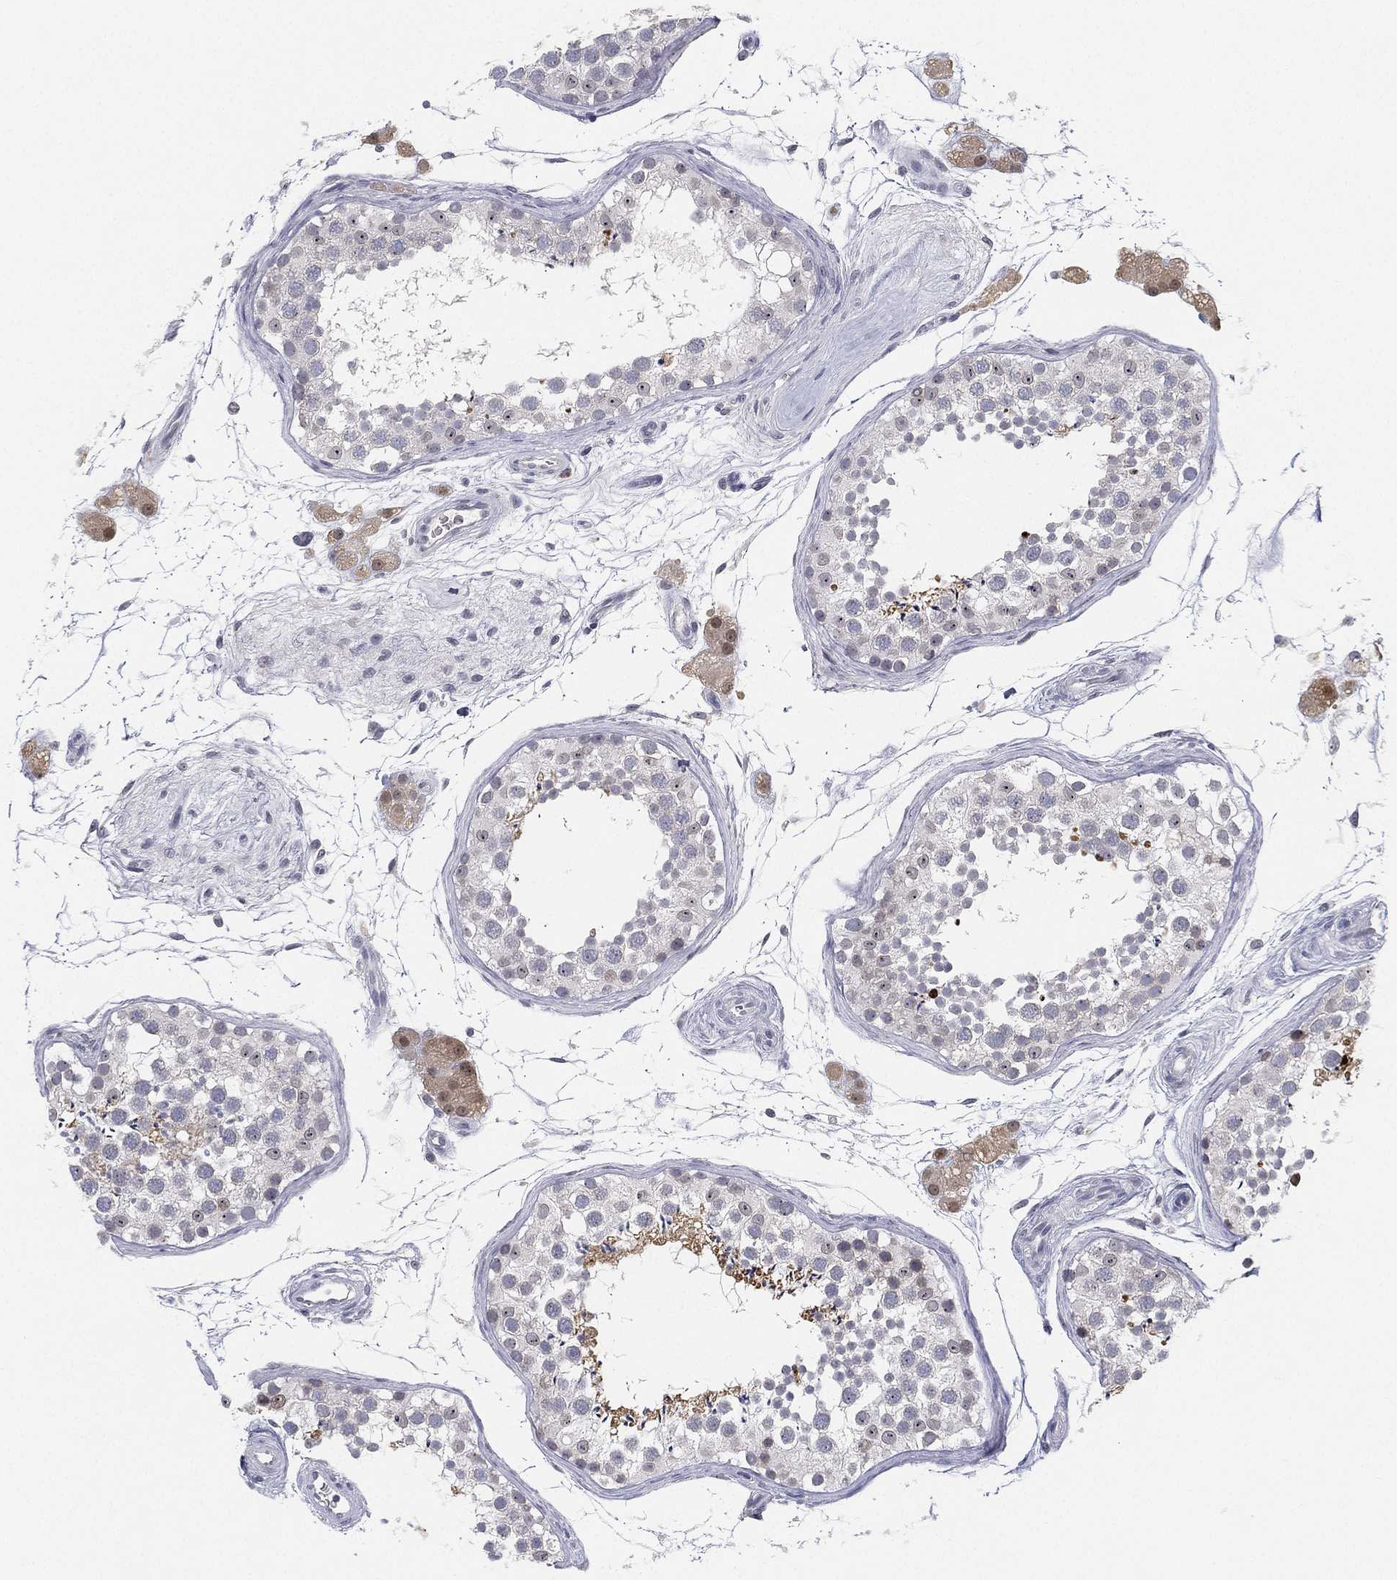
{"staining": {"intensity": "strong", "quantity": "<25%", "location": "cytoplasmic/membranous"}, "tissue": "testis", "cell_type": "Cells in seminiferous ducts", "image_type": "normal", "snomed": [{"axis": "morphology", "description": "Normal tissue, NOS"}, {"axis": "topography", "description": "Testis"}], "caption": "Immunohistochemical staining of normal human testis reveals strong cytoplasmic/membranous protein expression in about <25% of cells in seminiferous ducts.", "gene": "MS4A8", "patient": {"sex": "male", "age": 41}}